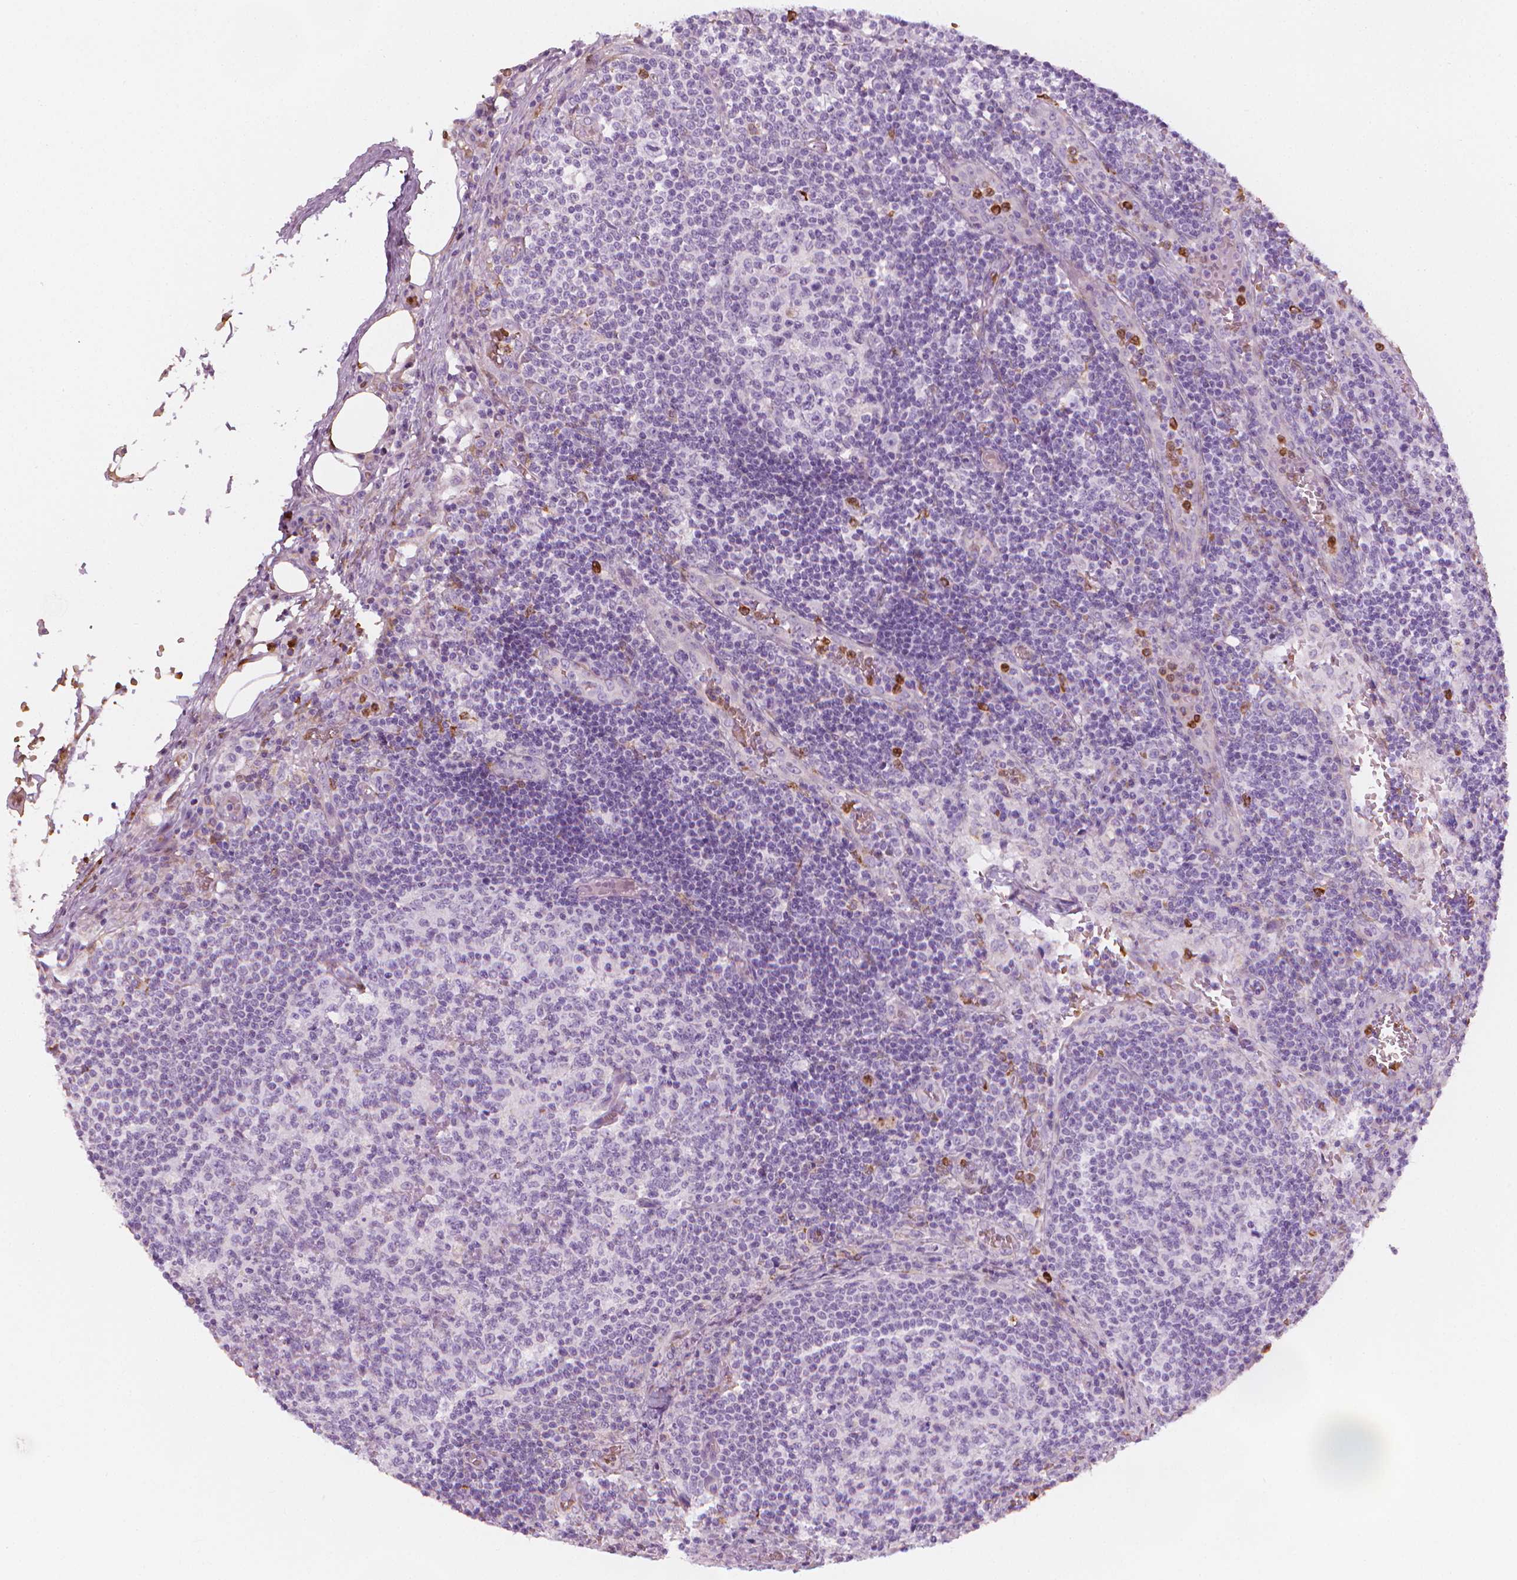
{"staining": {"intensity": "negative", "quantity": "none", "location": "none"}, "tissue": "lymph node", "cell_type": "Germinal center cells", "image_type": "normal", "snomed": [{"axis": "morphology", "description": "Normal tissue, NOS"}, {"axis": "topography", "description": "Lymph node"}], "caption": "A photomicrograph of lymph node stained for a protein demonstrates no brown staining in germinal center cells.", "gene": "CES1", "patient": {"sex": "male", "age": 62}}